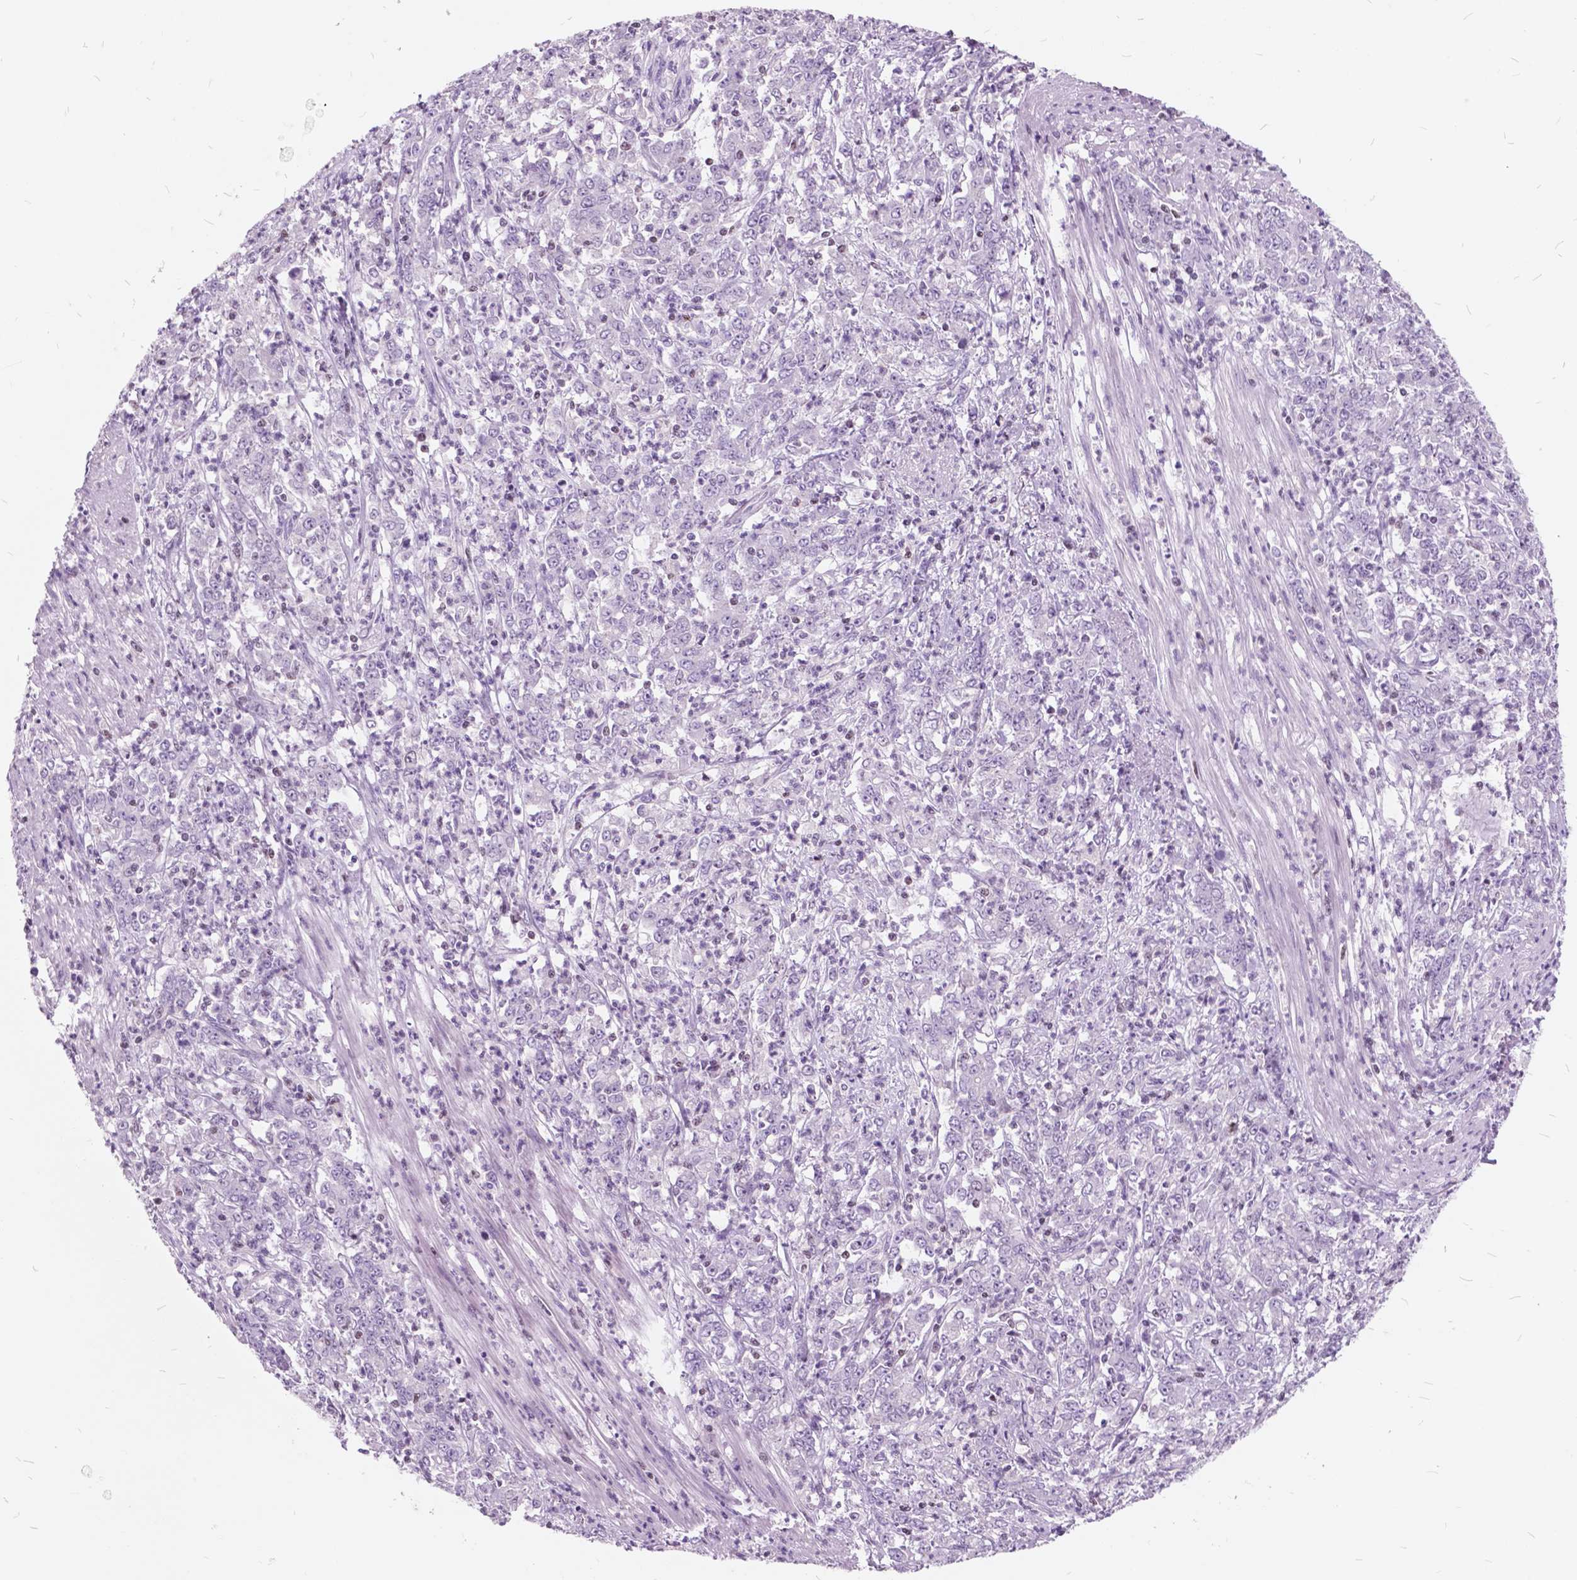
{"staining": {"intensity": "negative", "quantity": "none", "location": "none"}, "tissue": "stomach cancer", "cell_type": "Tumor cells", "image_type": "cancer", "snomed": [{"axis": "morphology", "description": "Adenocarcinoma, NOS"}, {"axis": "topography", "description": "Stomach, lower"}], "caption": "IHC of stomach cancer (adenocarcinoma) displays no positivity in tumor cells.", "gene": "SP140", "patient": {"sex": "female", "age": 71}}